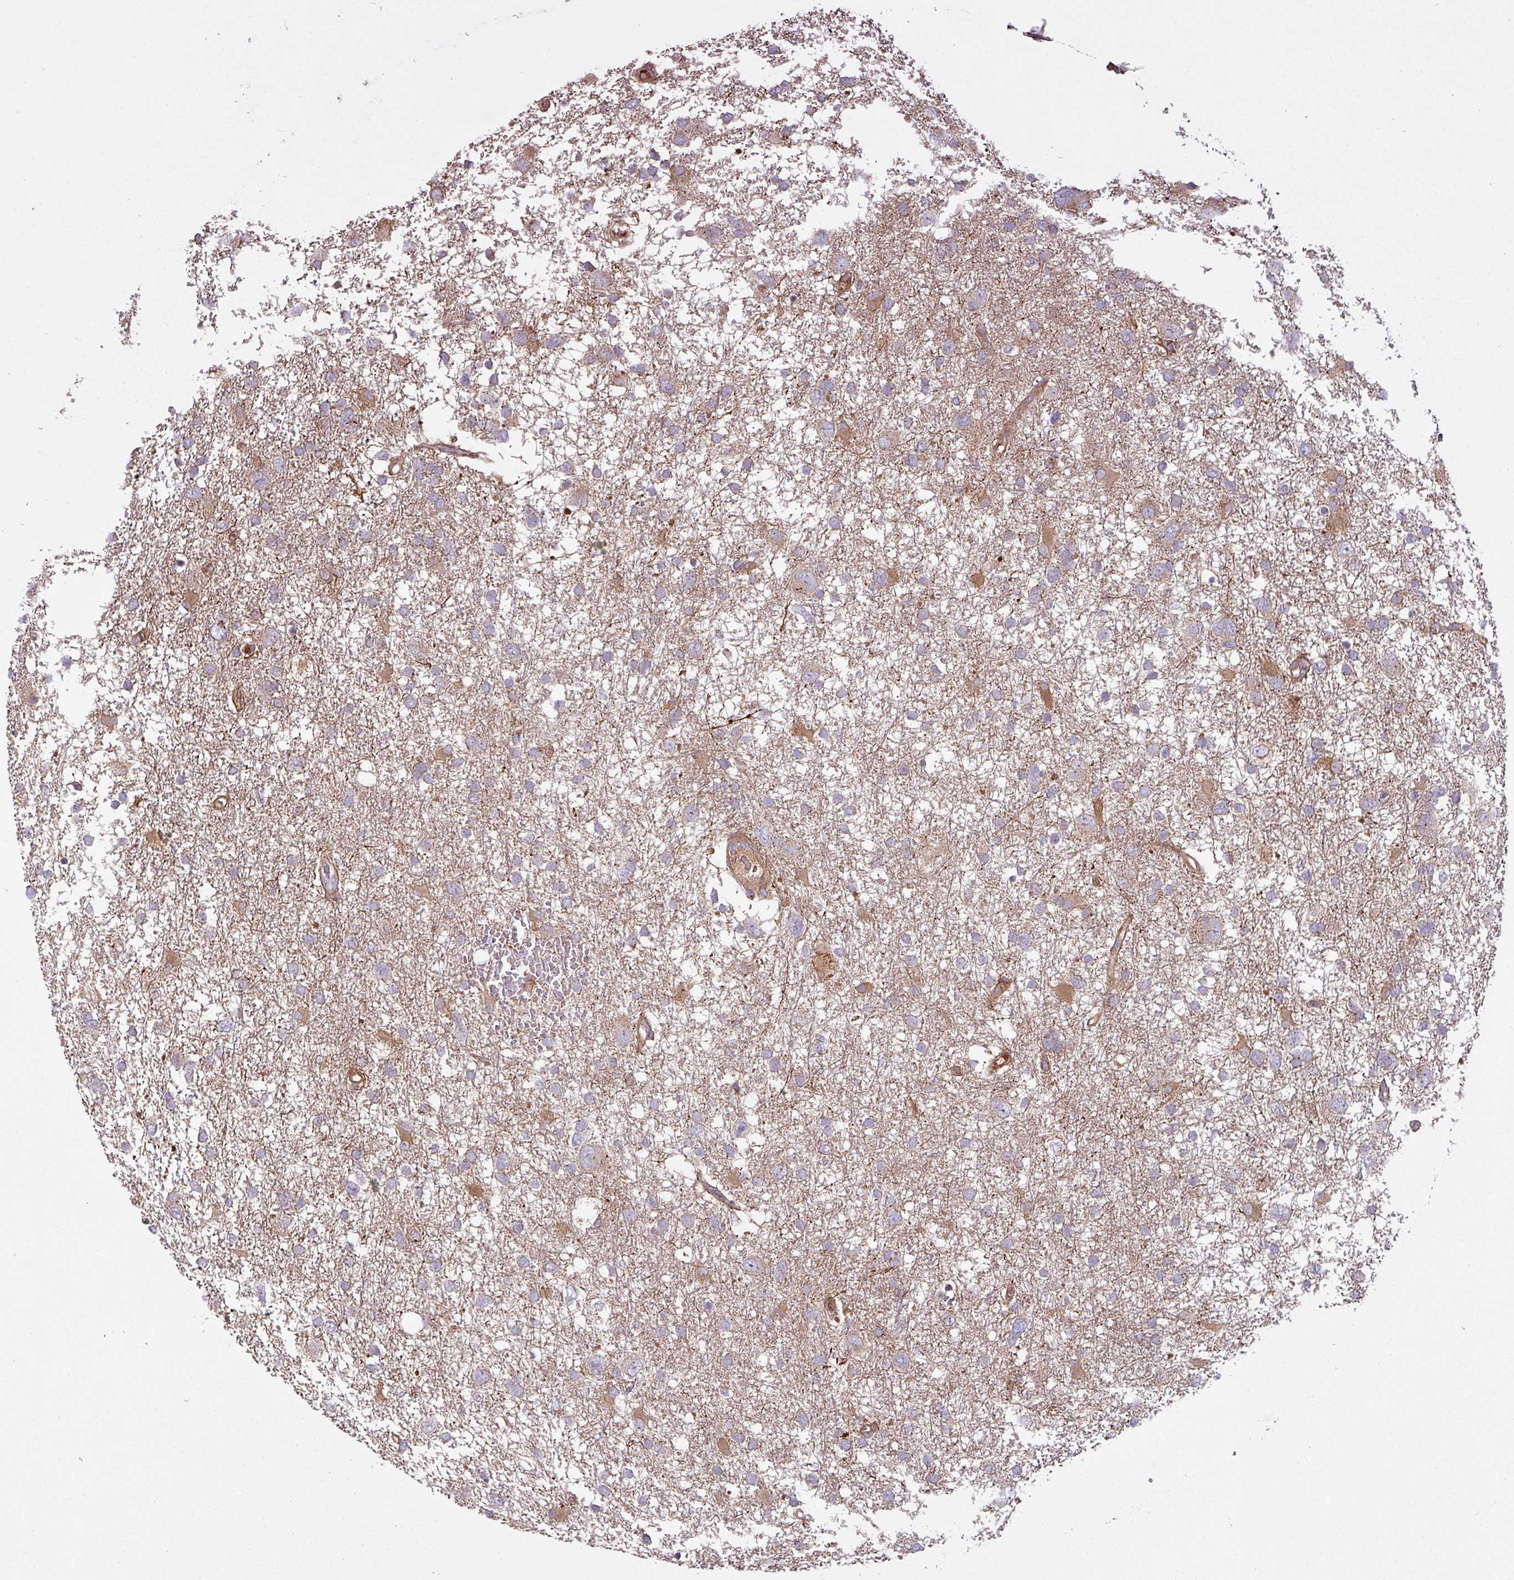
{"staining": {"intensity": "moderate", "quantity": "<25%", "location": "cytoplasmic/membranous"}, "tissue": "glioma", "cell_type": "Tumor cells", "image_type": "cancer", "snomed": [{"axis": "morphology", "description": "Glioma, malignant, High grade"}, {"axis": "topography", "description": "Brain"}], "caption": "IHC staining of high-grade glioma (malignant), which demonstrates low levels of moderate cytoplasmic/membranous staining in approximately <25% of tumor cells indicating moderate cytoplasmic/membranous protein expression. The staining was performed using DAB (brown) for protein detection and nuclei were counterstained in hematoxylin (blue).", "gene": "SNRNP25", "patient": {"sex": "male", "age": 61}}